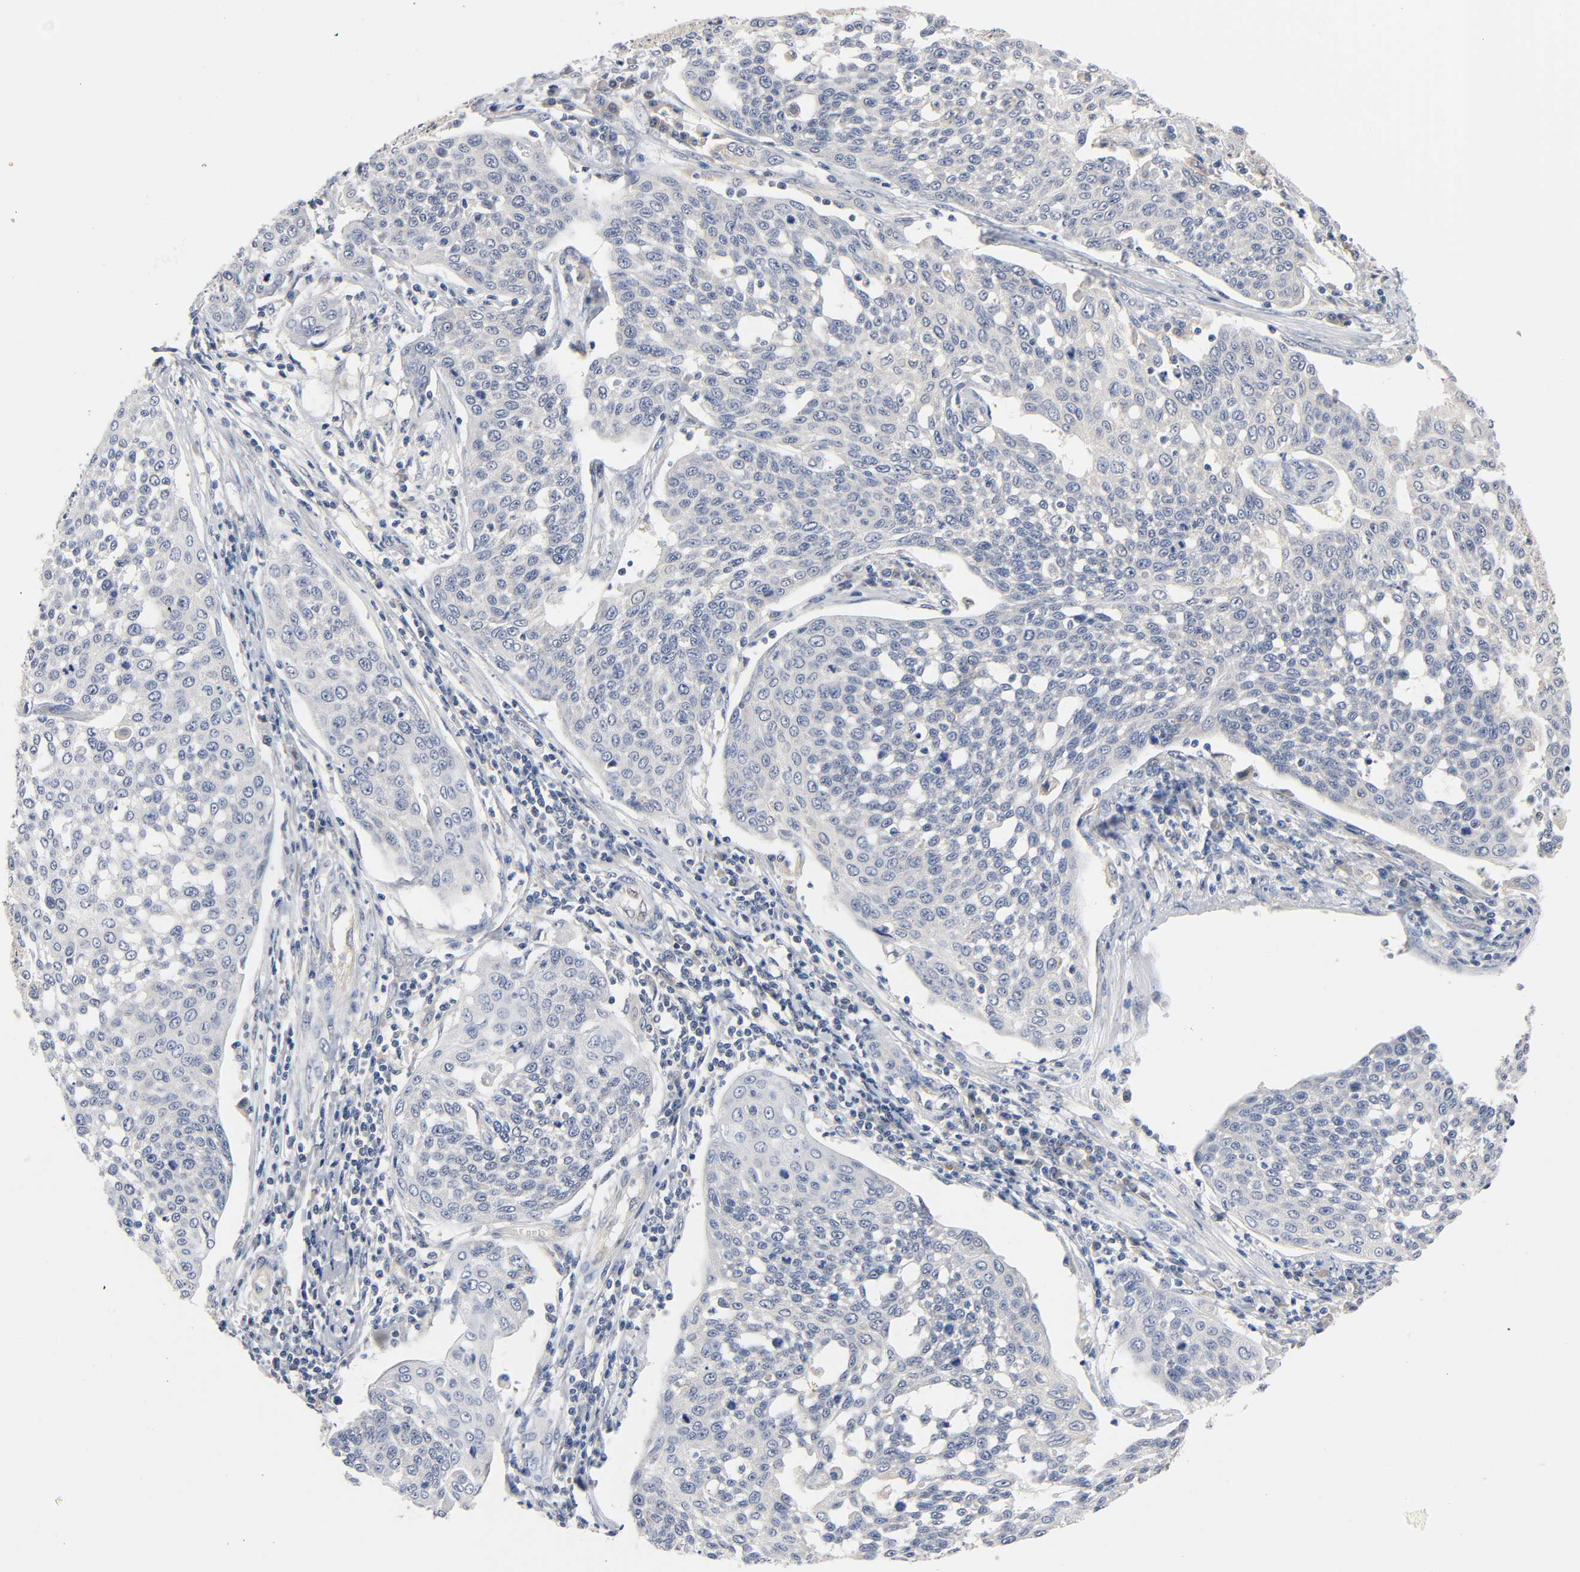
{"staining": {"intensity": "negative", "quantity": "none", "location": "none"}, "tissue": "cervical cancer", "cell_type": "Tumor cells", "image_type": "cancer", "snomed": [{"axis": "morphology", "description": "Squamous cell carcinoma, NOS"}, {"axis": "topography", "description": "Cervix"}], "caption": "High magnification brightfield microscopy of squamous cell carcinoma (cervical) stained with DAB (brown) and counterstained with hematoxylin (blue): tumor cells show no significant positivity.", "gene": "FYN", "patient": {"sex": "female", "age": 34}}